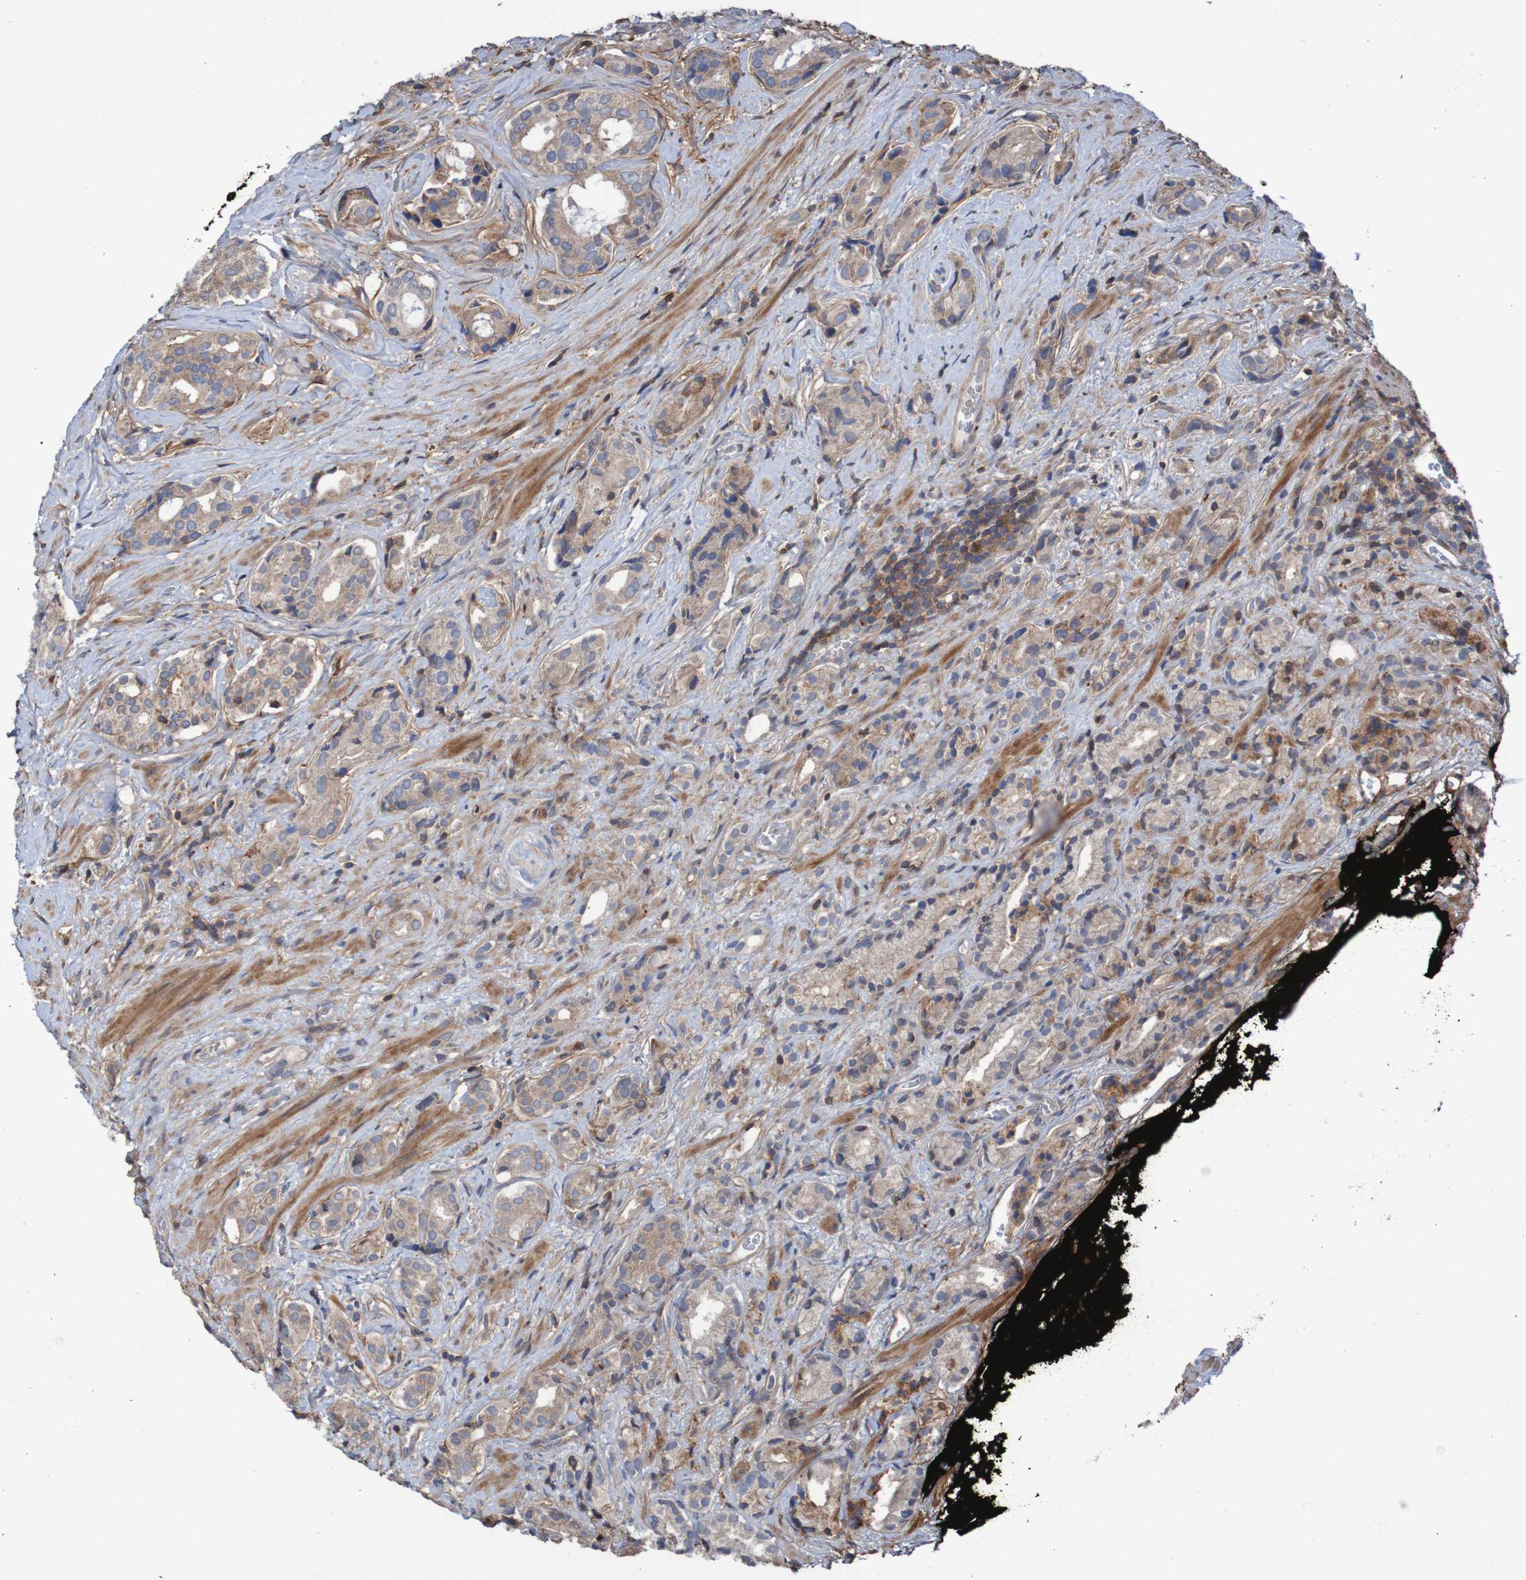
{"staining": {"intensity": "weak", "quantity": ">75%", "location": "cytoplasmic/membranous"}, "tissue": "prostate cancer", "cell_type": "Tumor cells", "image_type": "cancer", "snomed": [{"axis": "morphology", "description": "Adenocarcinoma, High grade"}, {"axis": "topography", "description": "Prostate"}], "caption": "Immunohistochemical staining of adenocarcinoma (high-grade) (prostate) shows weak cytoplasmic/membranous protein positivity in approximately >75% of tumor cells. The staining is performed using DAB brown chromogen to label protein expression. The nuclei are counter-stained blue using hematoxylin.", "gene": "PDGFB", "patient": {"sex": "male", "age": 71}}